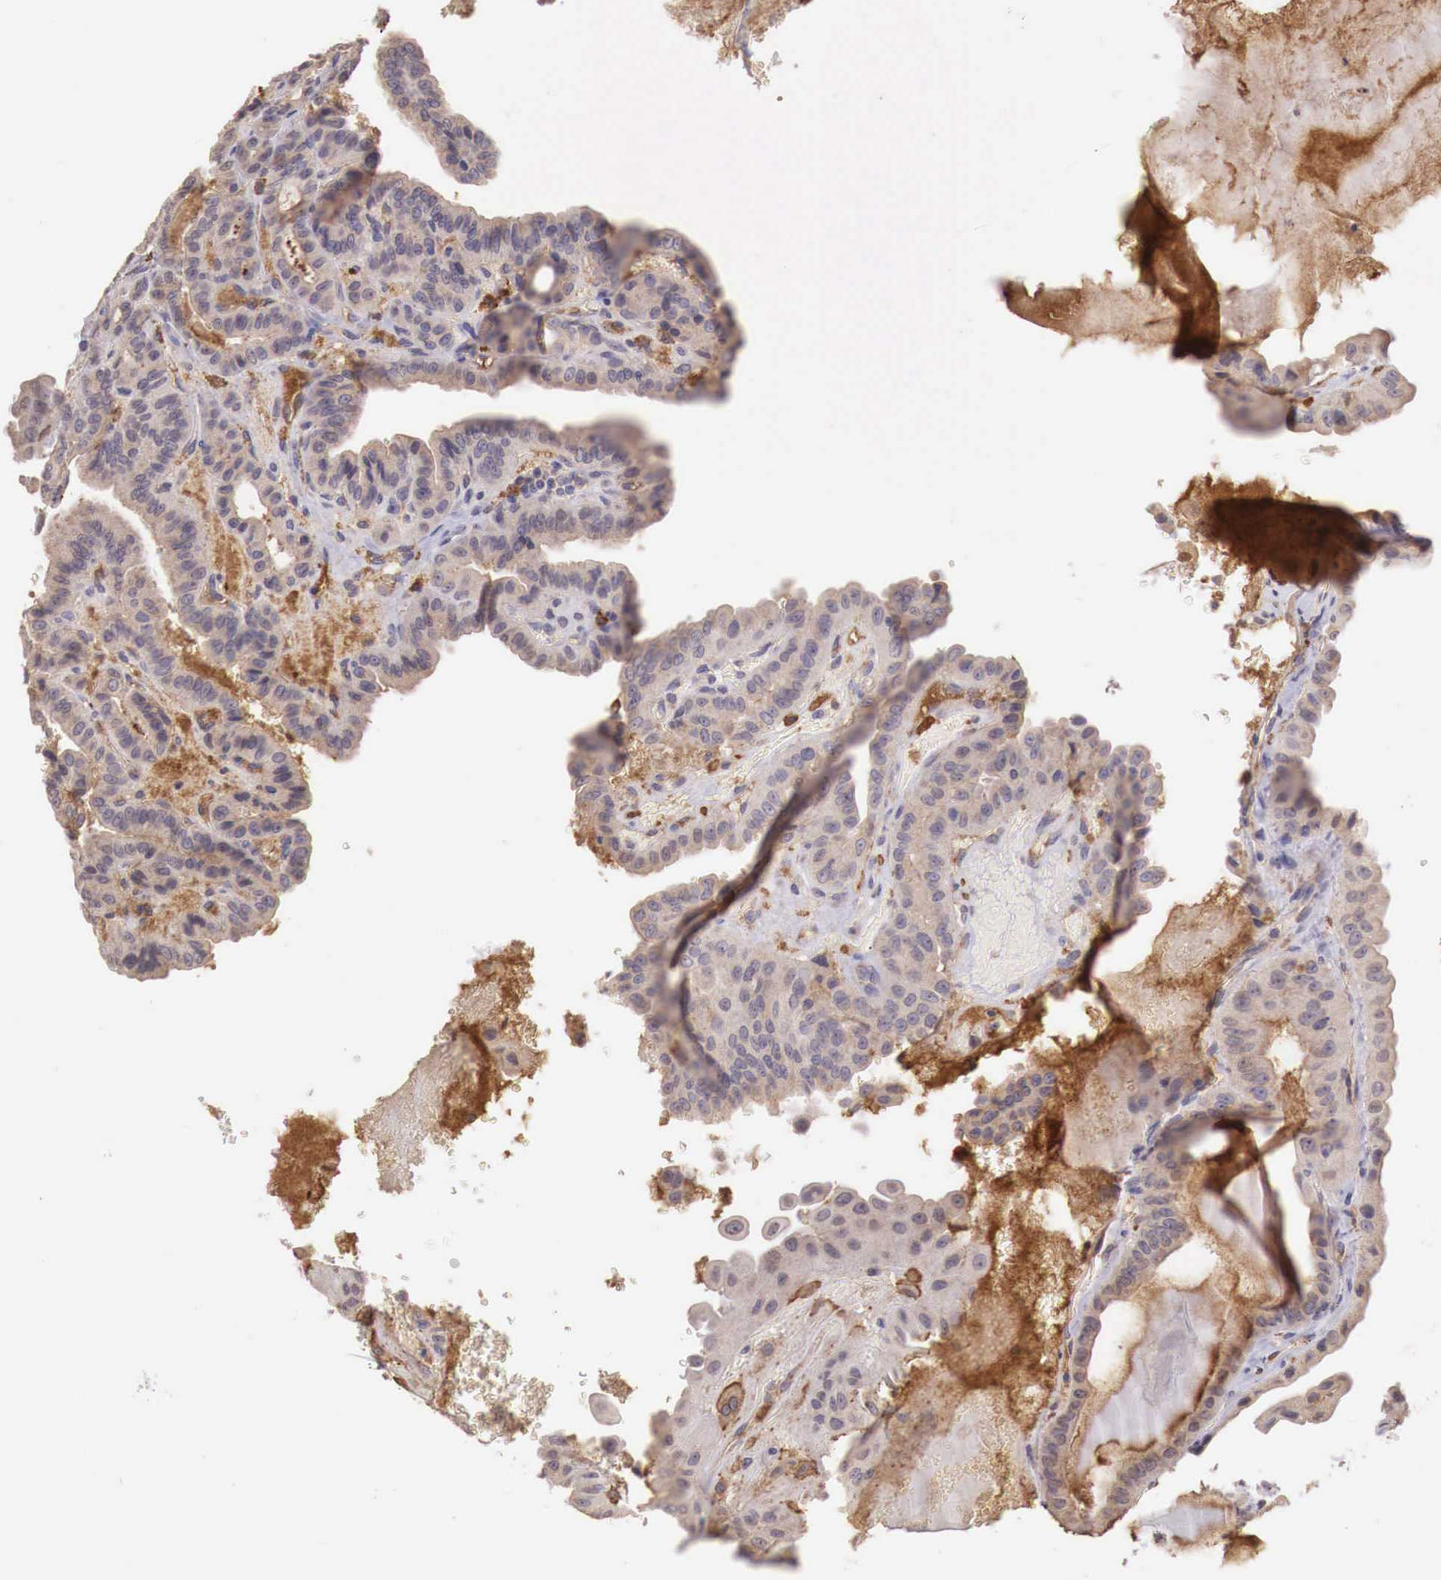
{"staining": {"intensity": "weak", "quantity": ">75%", "location": "cytoplasmic/membranous"}, "tissue": "thyroid cancer", "cell_type": "Tumor cells", "image_type": "cancer", "snomed": [{"axis": "morphology", "description": "Papillary adenocarcinoma, NOS"}, {"axis": "topography", "description": "Thyroid gland"}], "caption": "This is an image of immunohistochemistry (IHC) staining of thyroid cancer (papillary adenocarcinoma), which shows weak staining in the cytoplasmic/membranous of tumor cells.", "gene": "CHRDL1", "patient": {"sex": "male", "age": 87}}